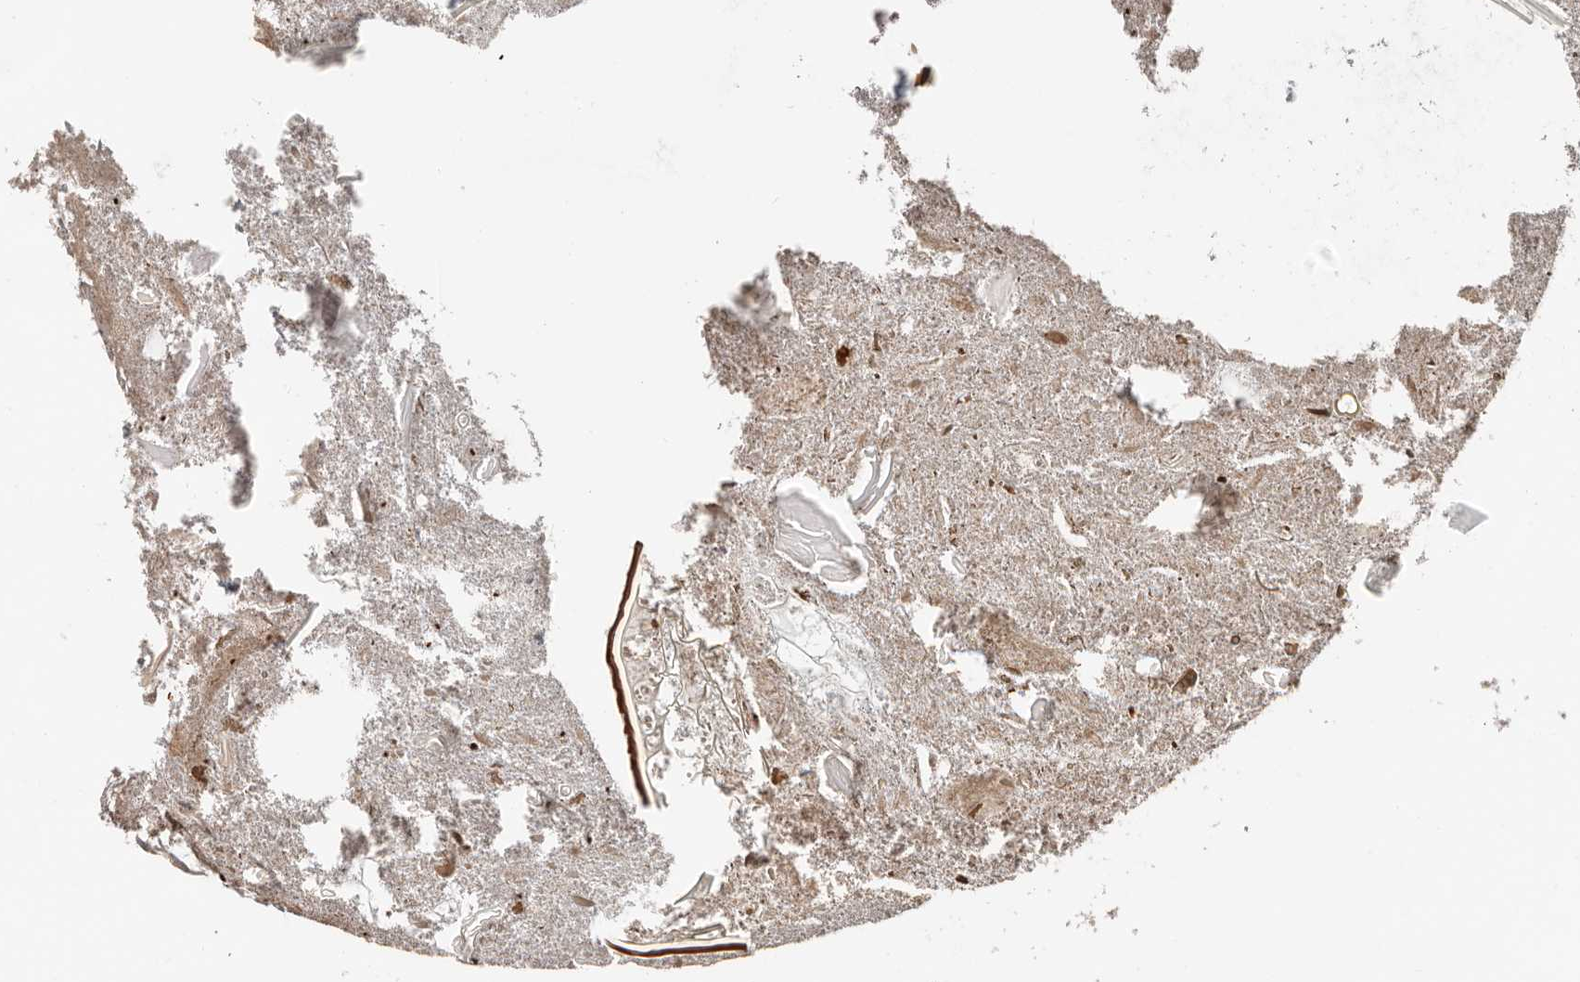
{"staining": {"intensity": "weak", "quantity": "25%-75%", "location": "cytoplasmic/membranous"}, "tissue": "appendix", "cell_type": "Glandular cells", "image_type": "normal", "snomed": [{"axis": "morphology", "description": "Normal tissue, NOS"}, {"axis": "topography", "description": "Appendix"}], "caption": "Glandular cells display low levels of weak cytoplasmic/membranous positivity in about 25%-75% of cells in benign appendix.", "gene": "ASRGL1", "patient": {"sex": "female", "age": 17}}